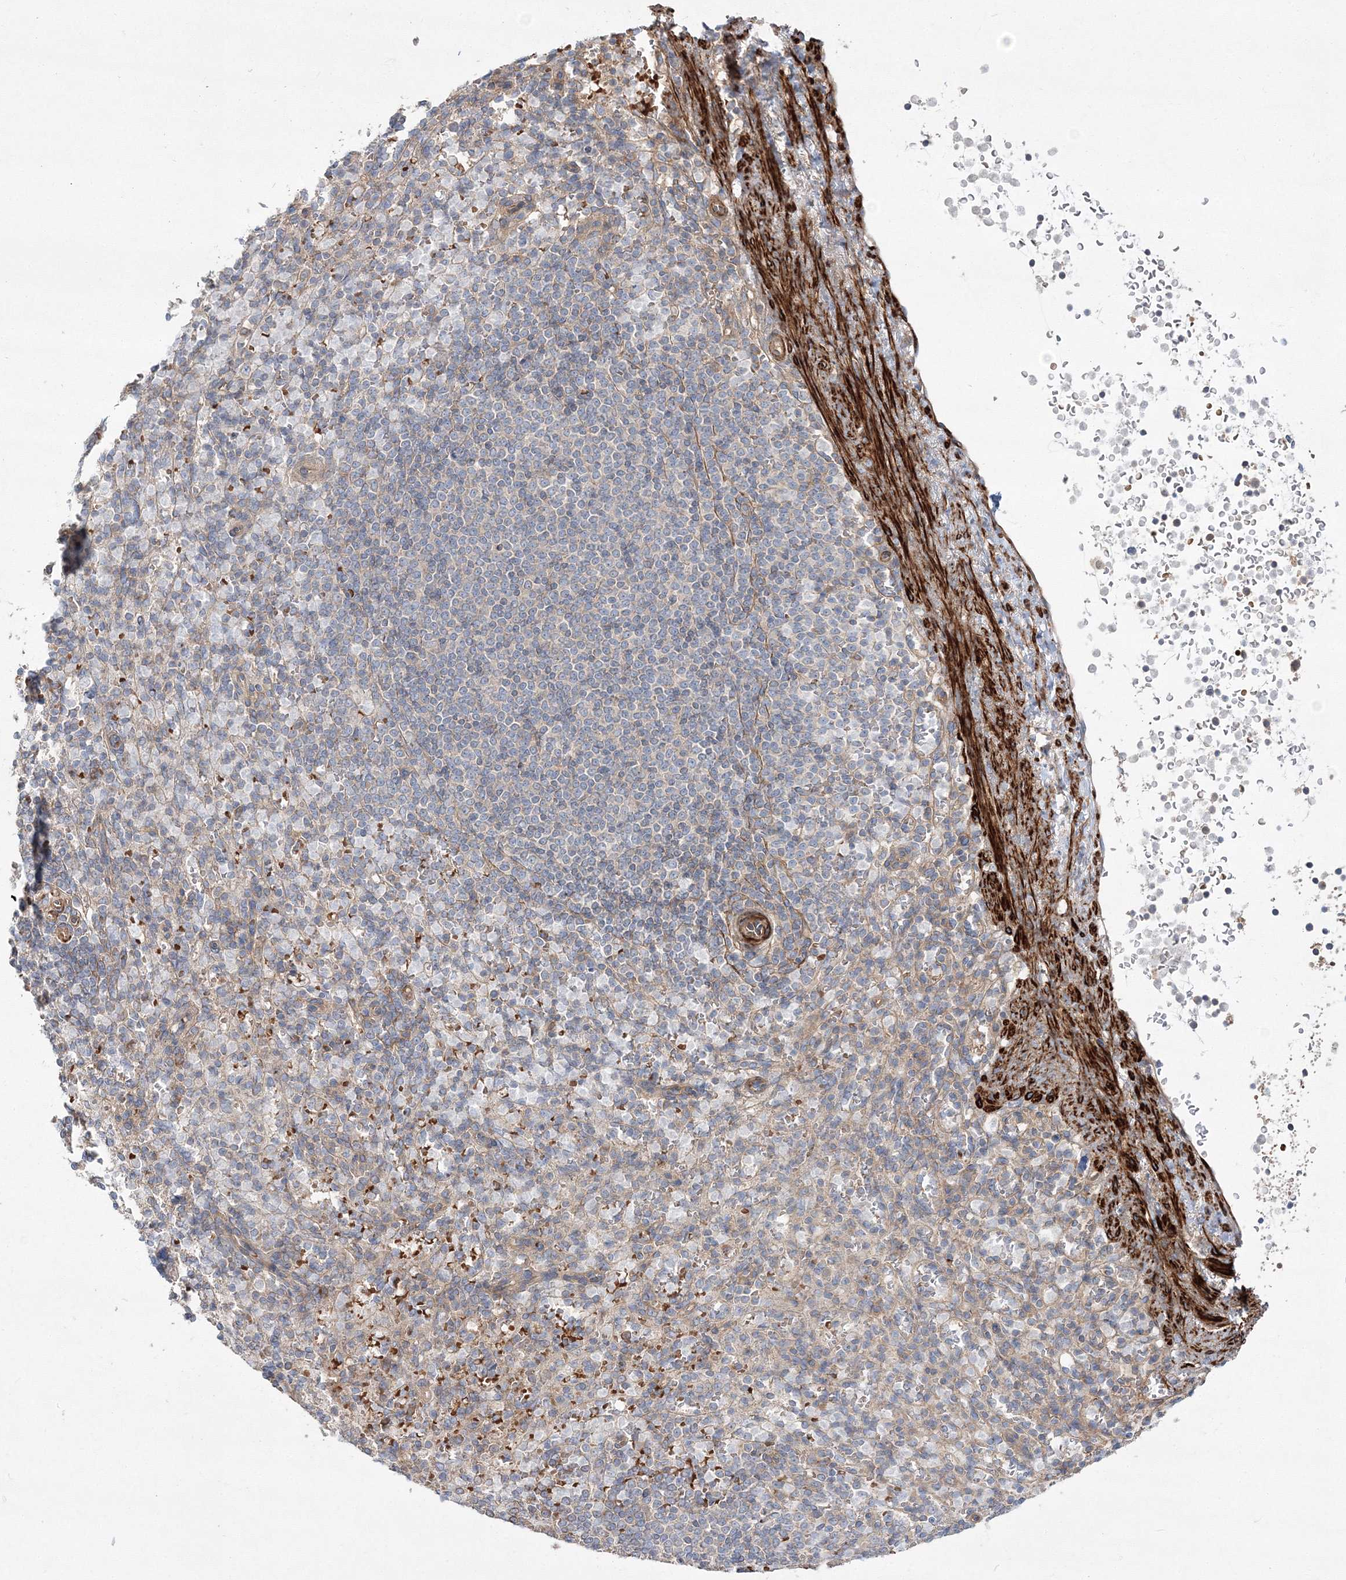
{"staining": {"intensity": "negative", "quantity": "none", "location": "none"}, "tissue": "spleen", "cell_type": "Cells in red pulp", "image_type": "normal", "snomed": [{"axis": "morphology", "description": "Normal tissue, NOS"}, {"axis": "topography", "description": "Spleen"}], "caption": "Human spleen stained for a protein using immunohistochemistry (IHC) exhibits no positivity in cells in red pulp.", "gene": "ZSWIM6", "patient": {"sex": "female", "age": 74}}